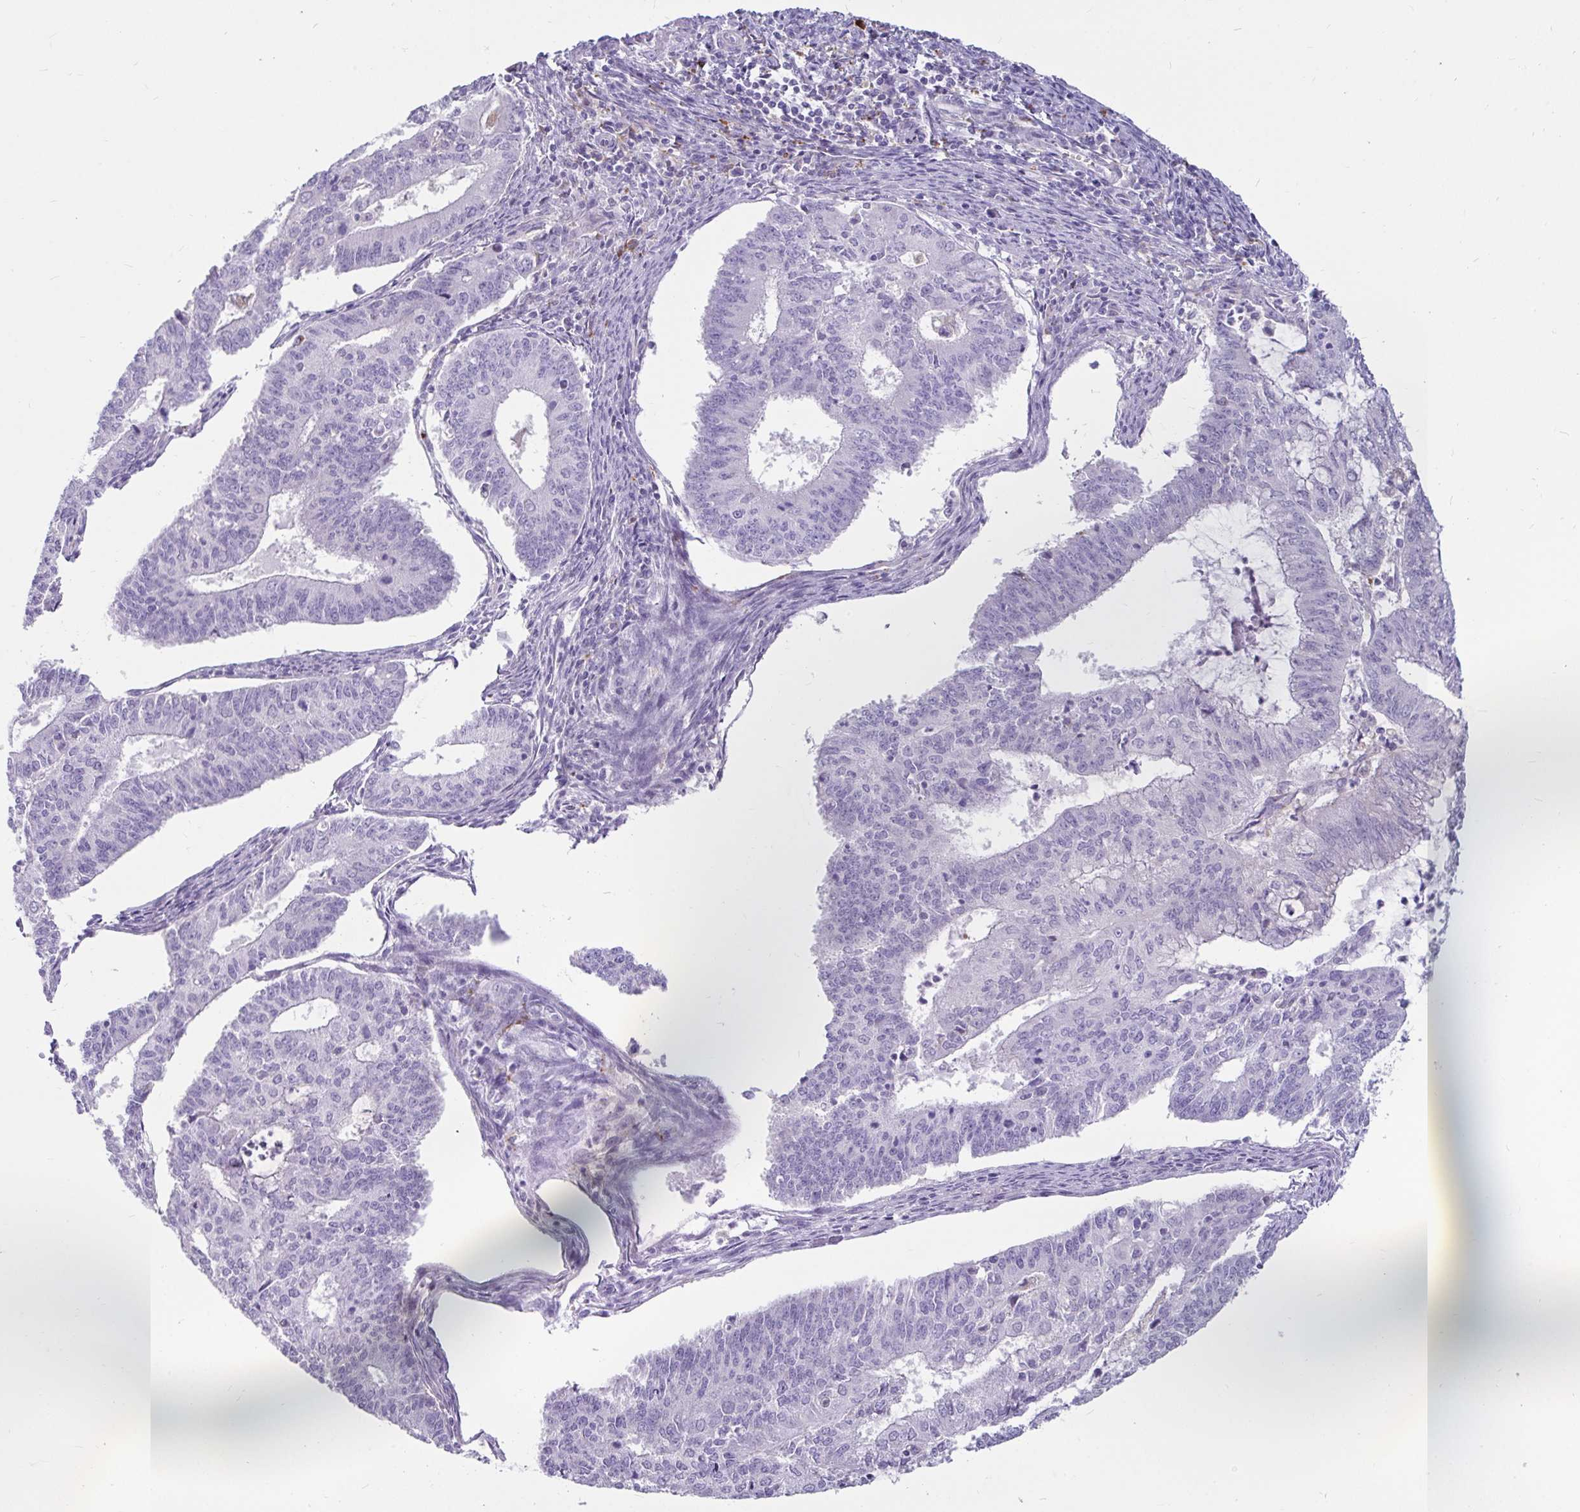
{"staining": {"intensity": "negative", "quantity": "none", "location": "none"}, "tissue": "endometrial cancer", "cell_type": "Tumor cells", "image_type": "cancer", "snomed": [{"axis": "morphology", "description": "Adenocarcinoma, NOS"}, {"axis": "topography", "description": "Endometrium"}], "caption": "A micrograph of human endometrial cancer is negative for staining in tumor cells. (Immunohistochemistry, brightfield microscopy, high magnification).", "gene": "CTSZ", "patient": {"sex": "female", "age": 61}}